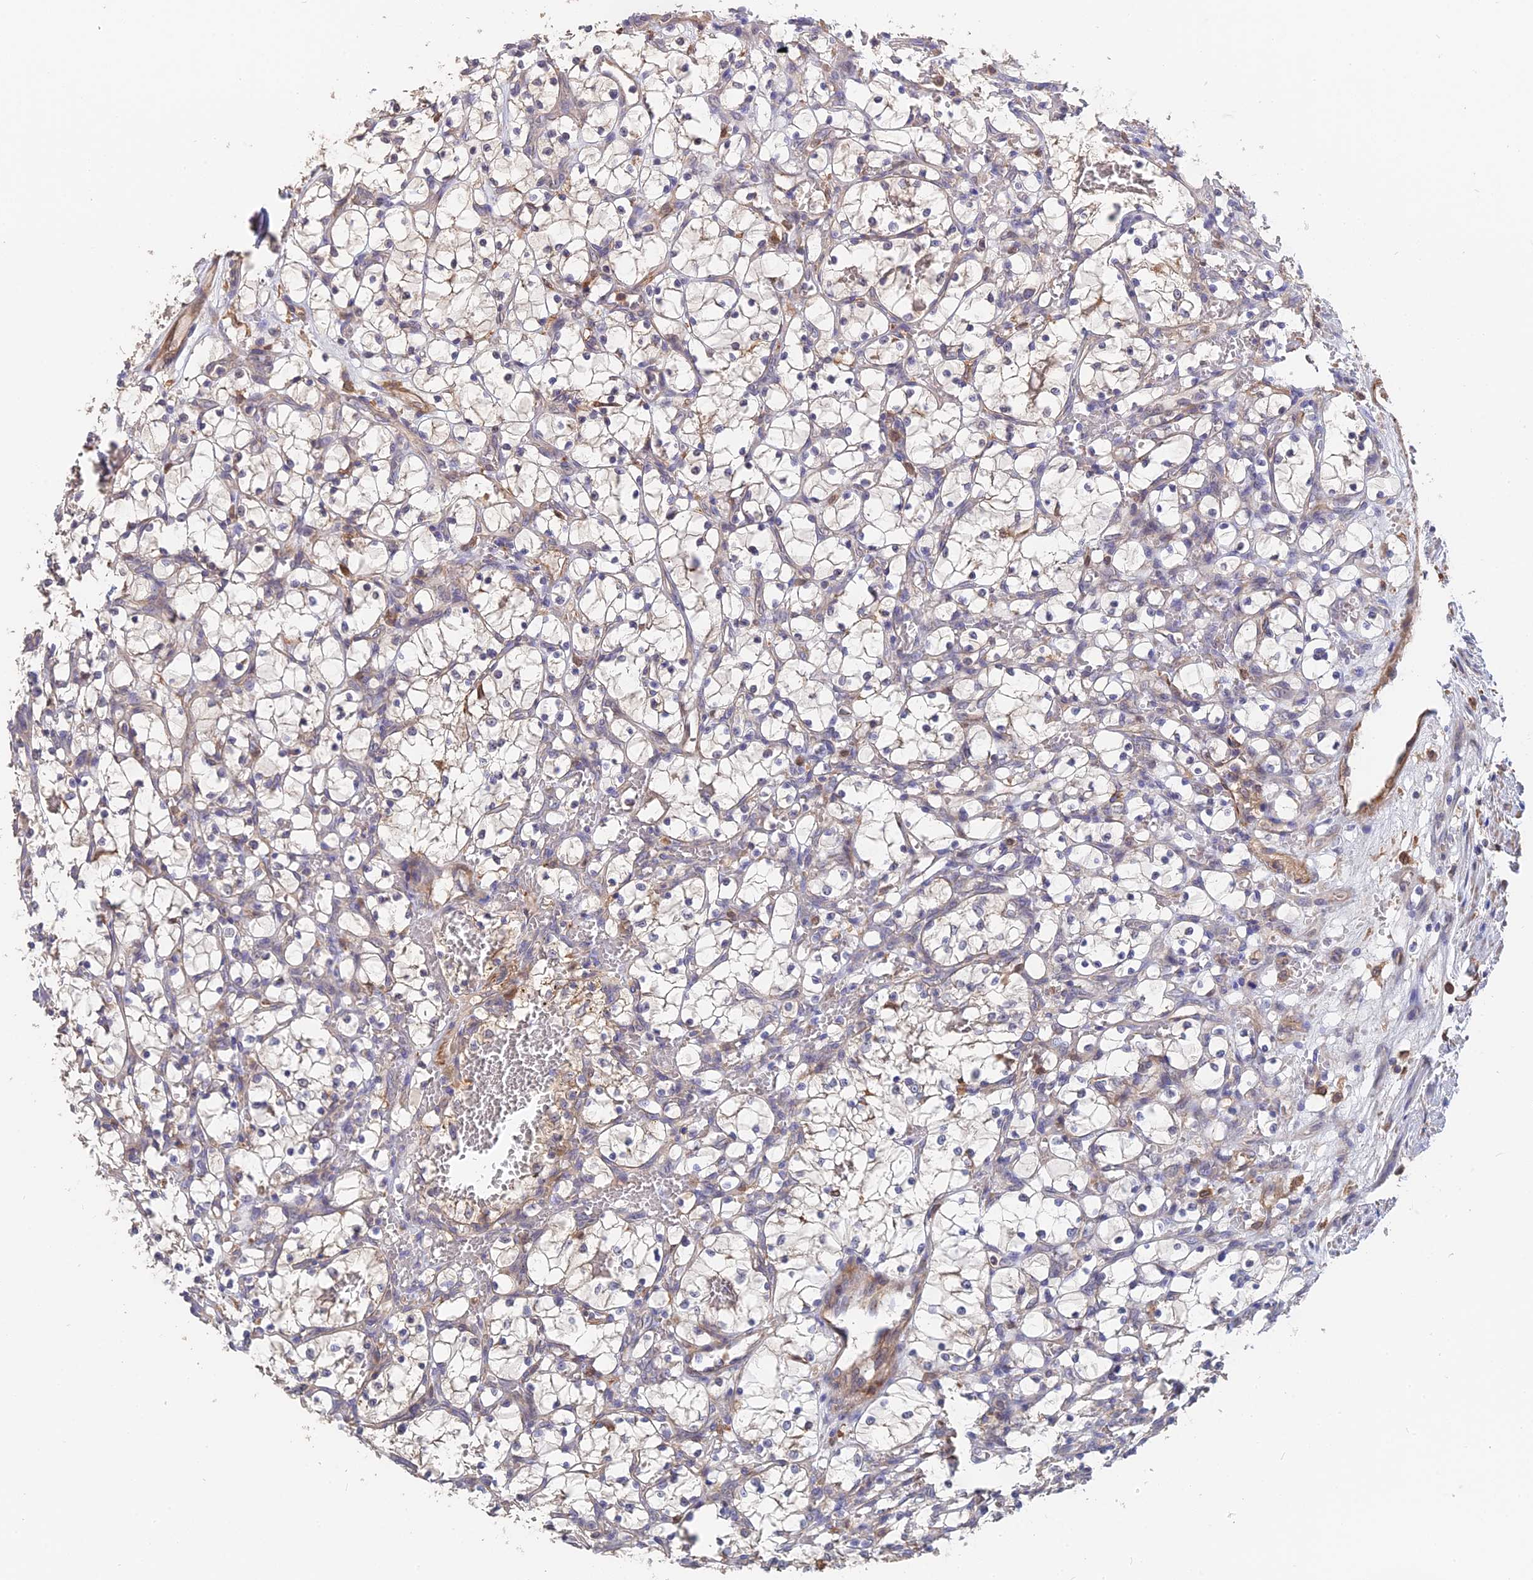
{"staining": {"intensity": "negative", "quantity": "none", "location": "none"}, "tissue": "renal cancer", "cell_type": "Tumor cells", "image_type": "cancer", "snomed": [{"axis": "morphology", "description": "Adenocarcinoma, NOS"}, {"axis": "topography", "description": "Kidney"}], "caption": "Immunohistochemical staining of human renal cancer (adenocarcinoma) demonstrates no significant expression in tumor cells. Nuclei are stained in blue.", "gene": "SAC3D1", "patient": {"sex": "female", "age": 69}}